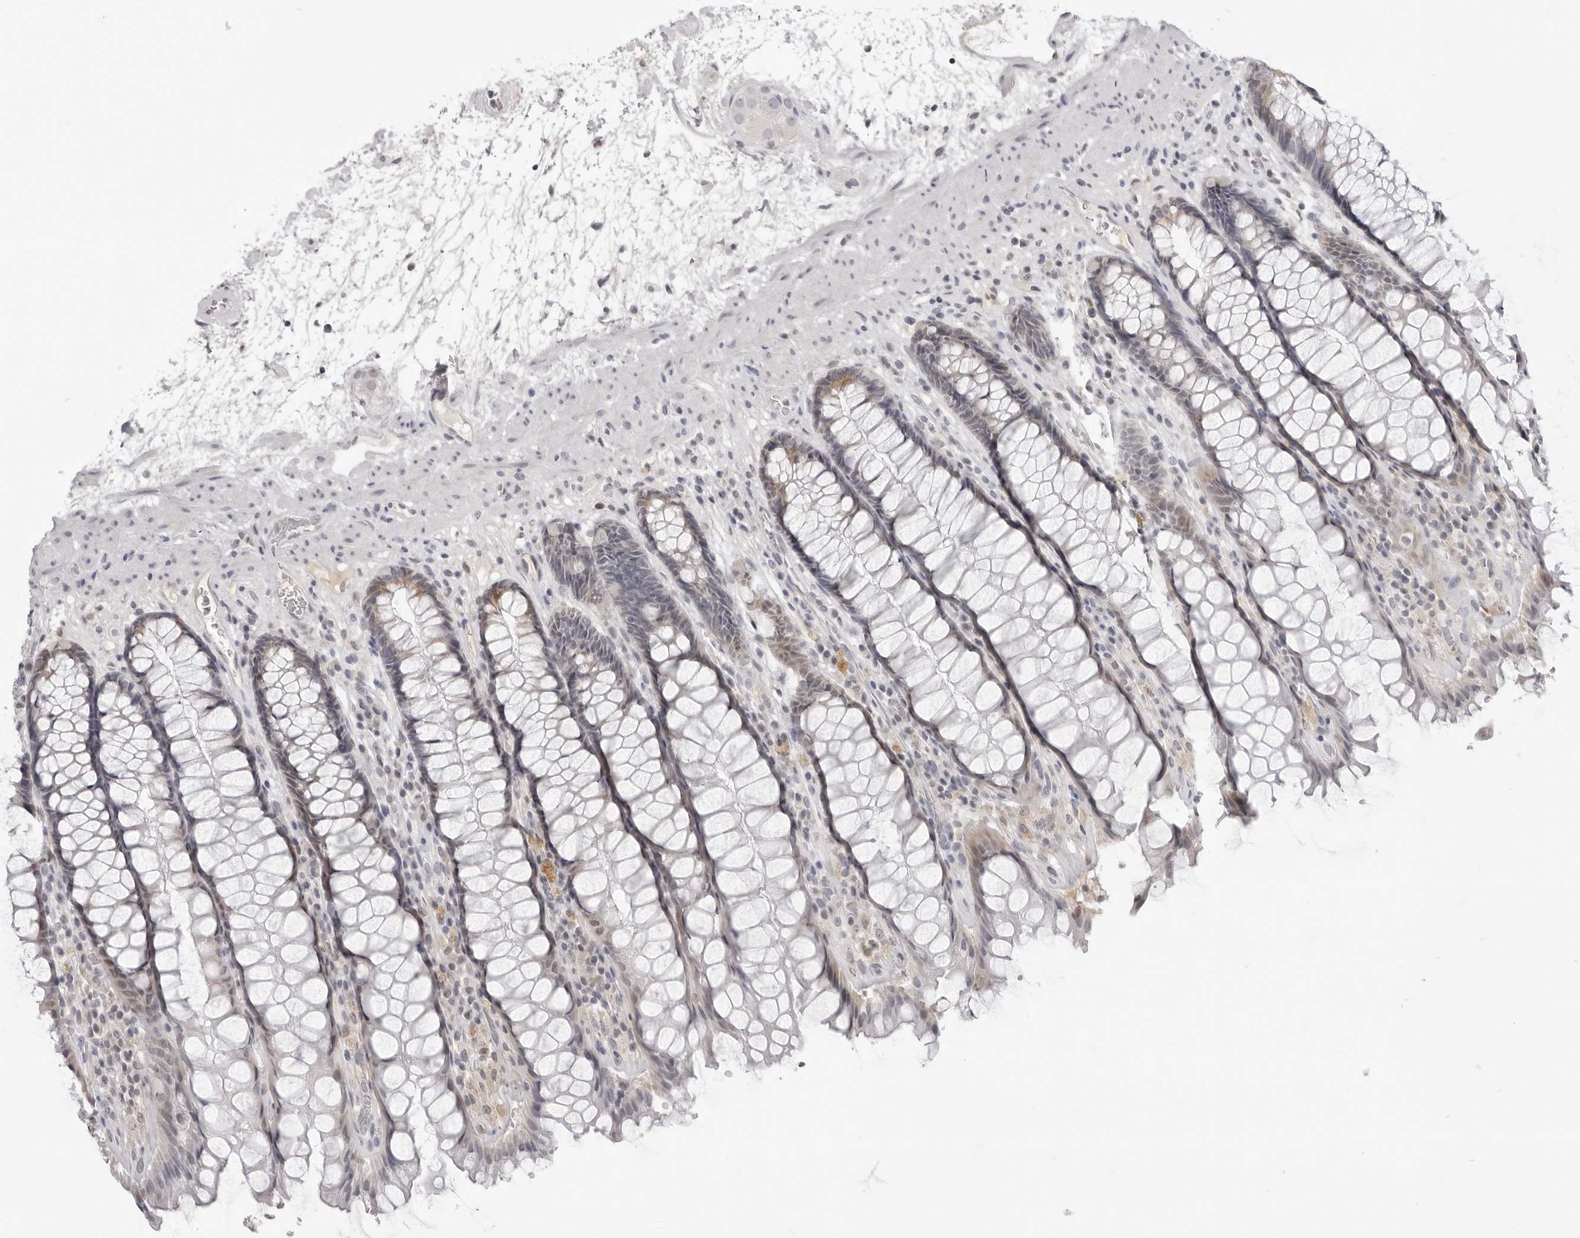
{"staining": {"intensity": "weak", "quantity": "<25%", "location": "cytoplasmic/membranous"}, "tissue": "rectum", "cell_type": "Glandular cells", "image_type": "normal", "snomed": [{"axis": "morphology", "description": "Normal tissue, NOS"}, {"axis": "topography", "description": "Rectum"}], "caption": "The image shows no significant positivity in glandular cells of rectum. Nuclei are stained in blue.", "gene": "ACP6", "patient": {"sex": "male", "age": 64}}